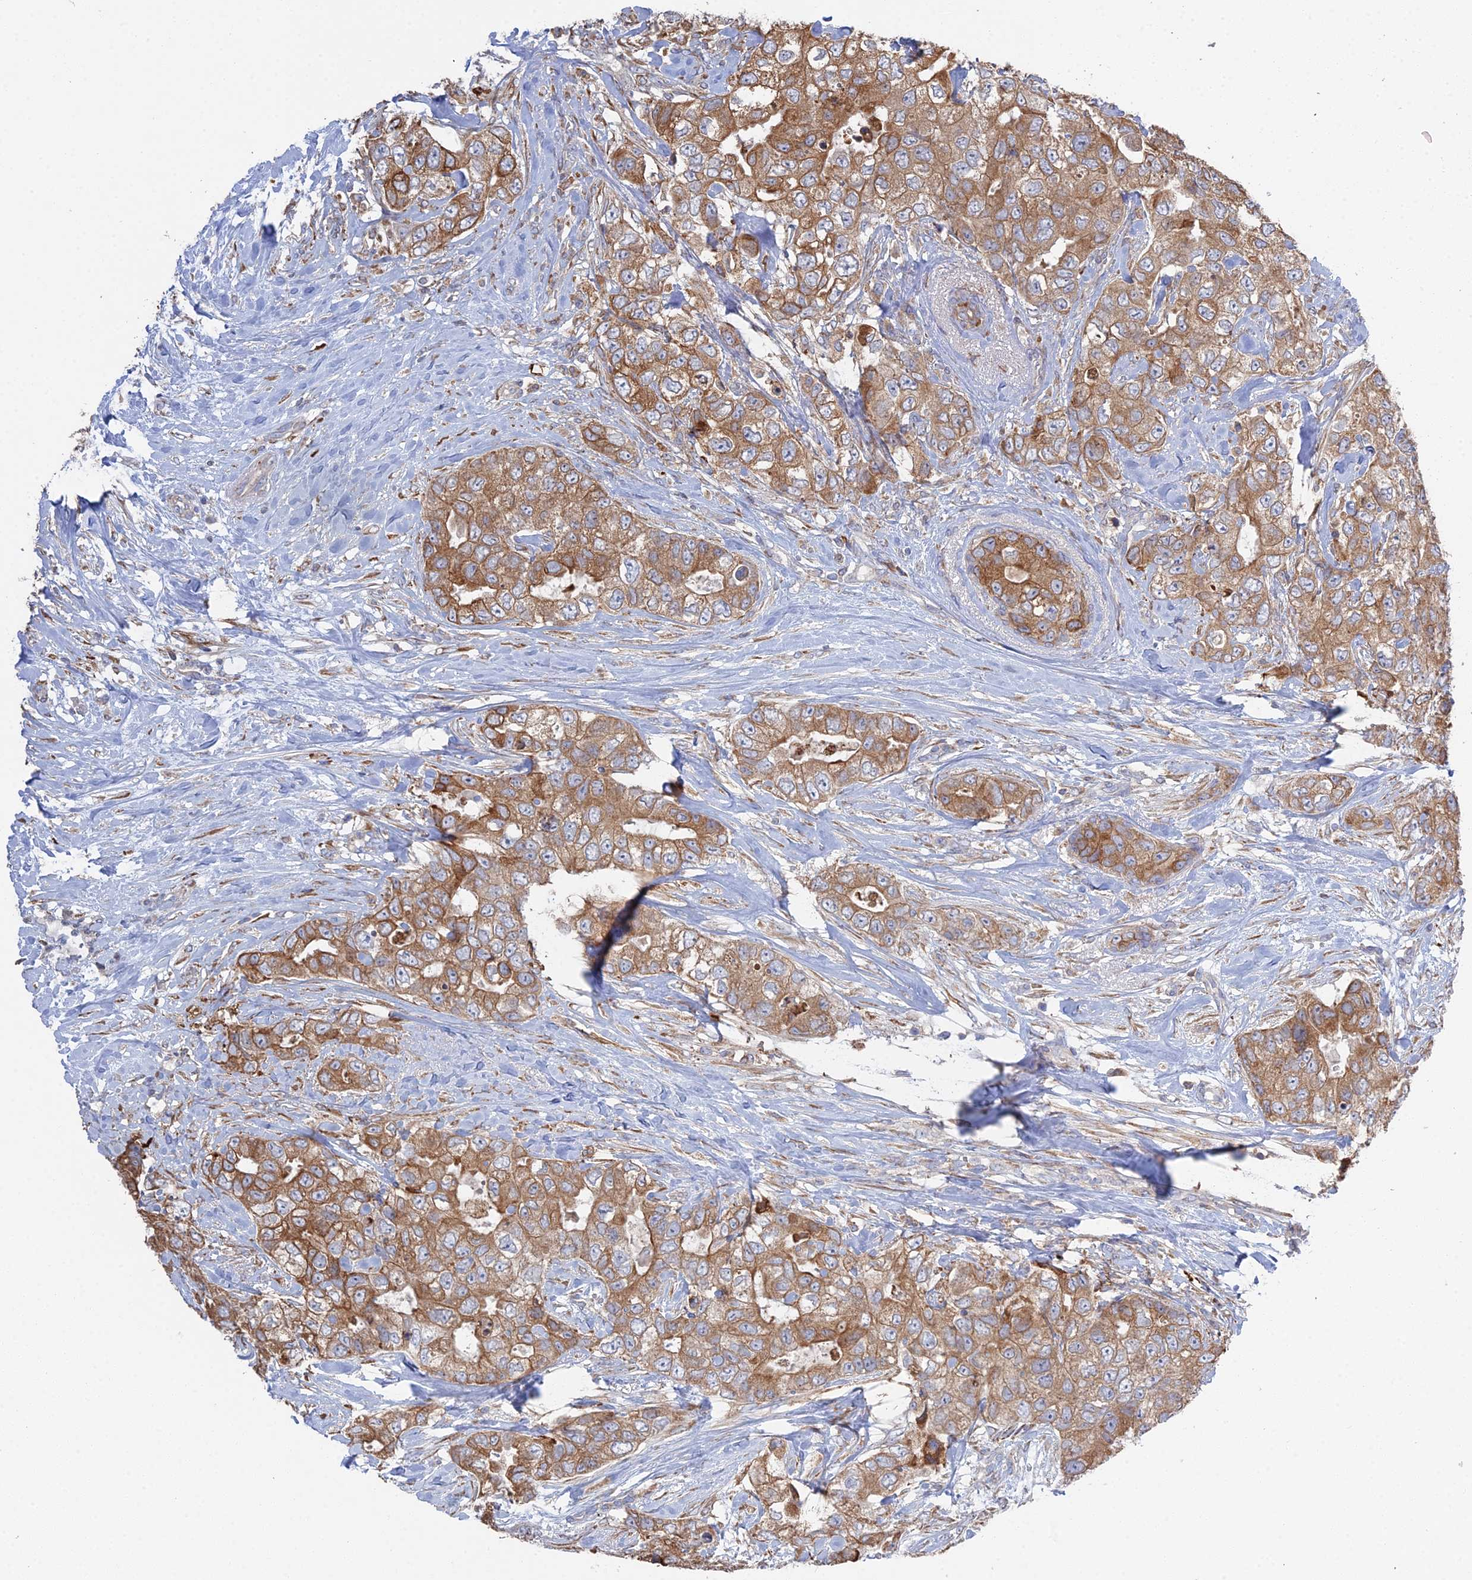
{"staining": {"intensity": "moderate", "quantity": ">75%", "location": "cytoplasmic/membranous"}, "tissue": "breast cancer", "cell_type": "Tumor cells", "image_type": "cancer", "snomed": [{"axis": "morphology", "description": "Duct carcinoma"}, {"axis": "topography", "description": "Breast"}], "caption": "Human breast cancer (intraductal carcinoma) stained for a protein (brown) displays moderate cytoplasmic/membranous positive positivity in approximately >75% of tumor cells.", "gene": "TRAPPC6A", "patient": {"sex": "female", "age": 62}}